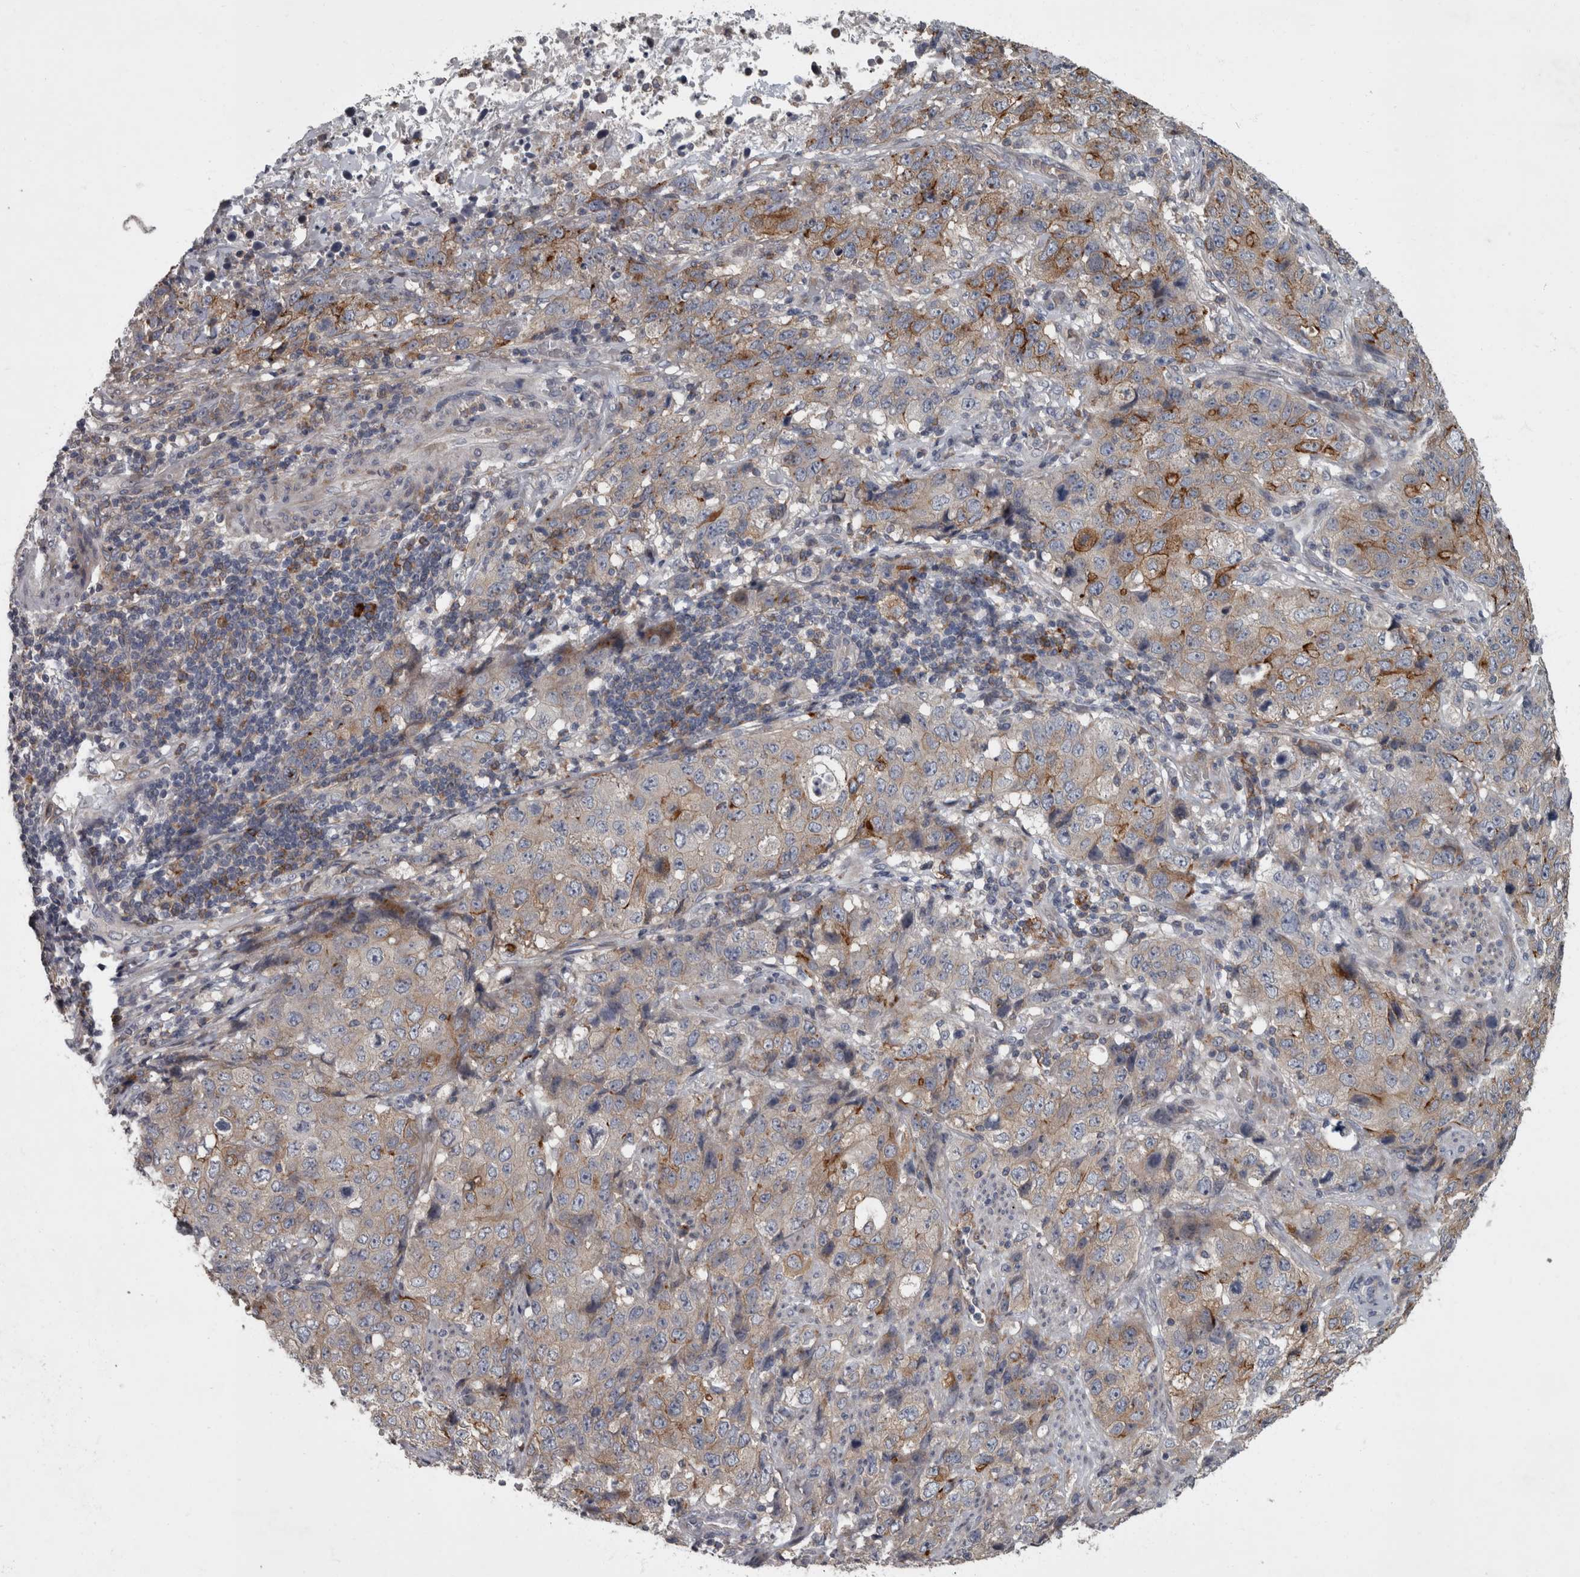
{"staining": {"intensity": "moderate", "quantity": "25%-75%", "location": "cytoplasmic/membranous"}, "tissue": "stomach cancer", "cell_type": "Tumor cells", "image_type": "cancer", "snomed": [{"axis": "morphology", "description": "Adenocarcinoma, NOS"}, {"axis": "topography", "description": "Stomach"}], "caption": "Human adenocarcinoma (stomach) stained for a protein (brown) exhibits moderate cytoplasmic/membranous positive positivity in approximately 25%-75% of tumor cells.", "gene": "CDC42BPG", "patient": {"sex": "male", "age": 48}}